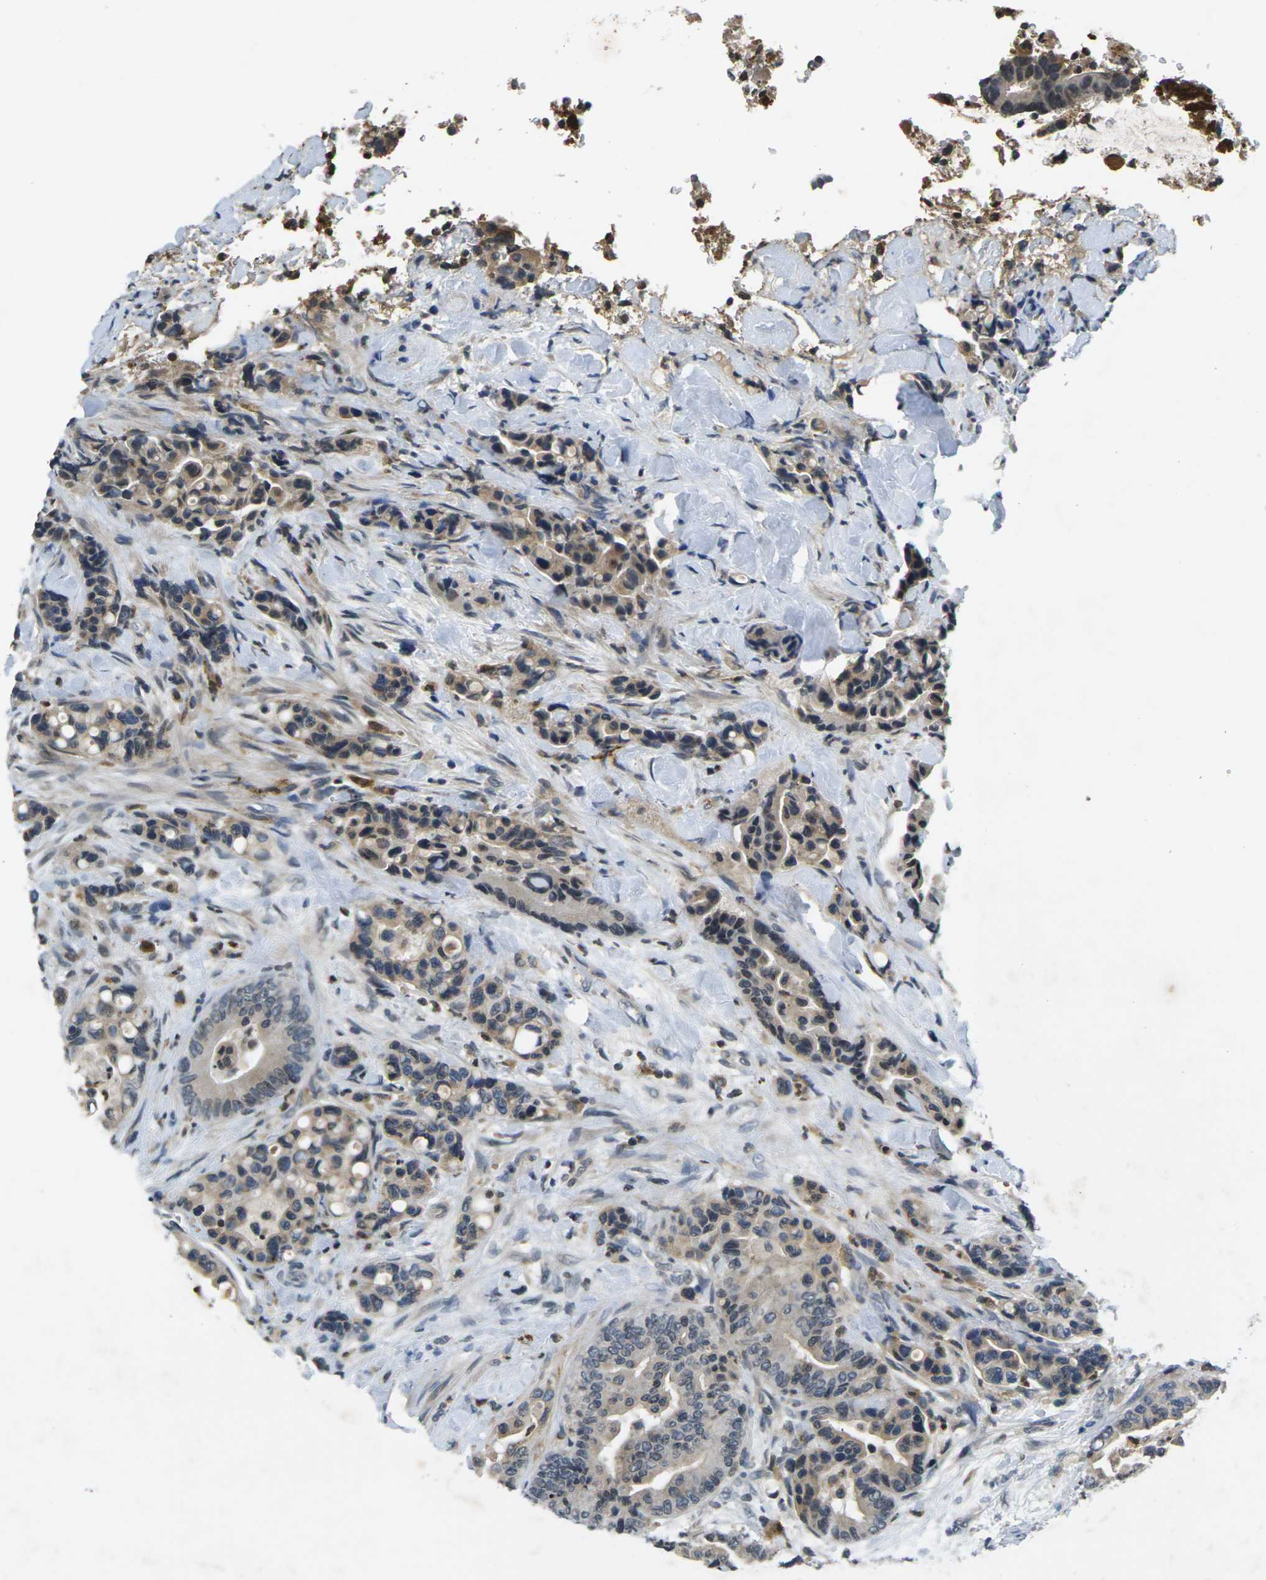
{"staining": {"intensity": "moderate", "quantity": "25%-75%", "location": "cytoplasmic/membranous"}, "tissue": "colorectal cancer", "cell_type": "Tumor cells", "image_type": "cancer", "snomed": [{"axis": "morphology", "description": "Normal tissue, NOS"}, {"axis": "morphology", "description": "Adenocarcinoma, NOS"}, {"axis": "topography", "description": "Colon"}], "caption": "DAB immunohistochemical staining of human colorectal adenocarcinoma shows moderate cytoplasmic/membranous protein expression in approximately 25%-75% of tumor cells. Immunohistochemistry stains the protein of interest in brown and the nuclei are stained blue.", "gene": "C1QC", "patient": {"sex": "male", "age": 82}}